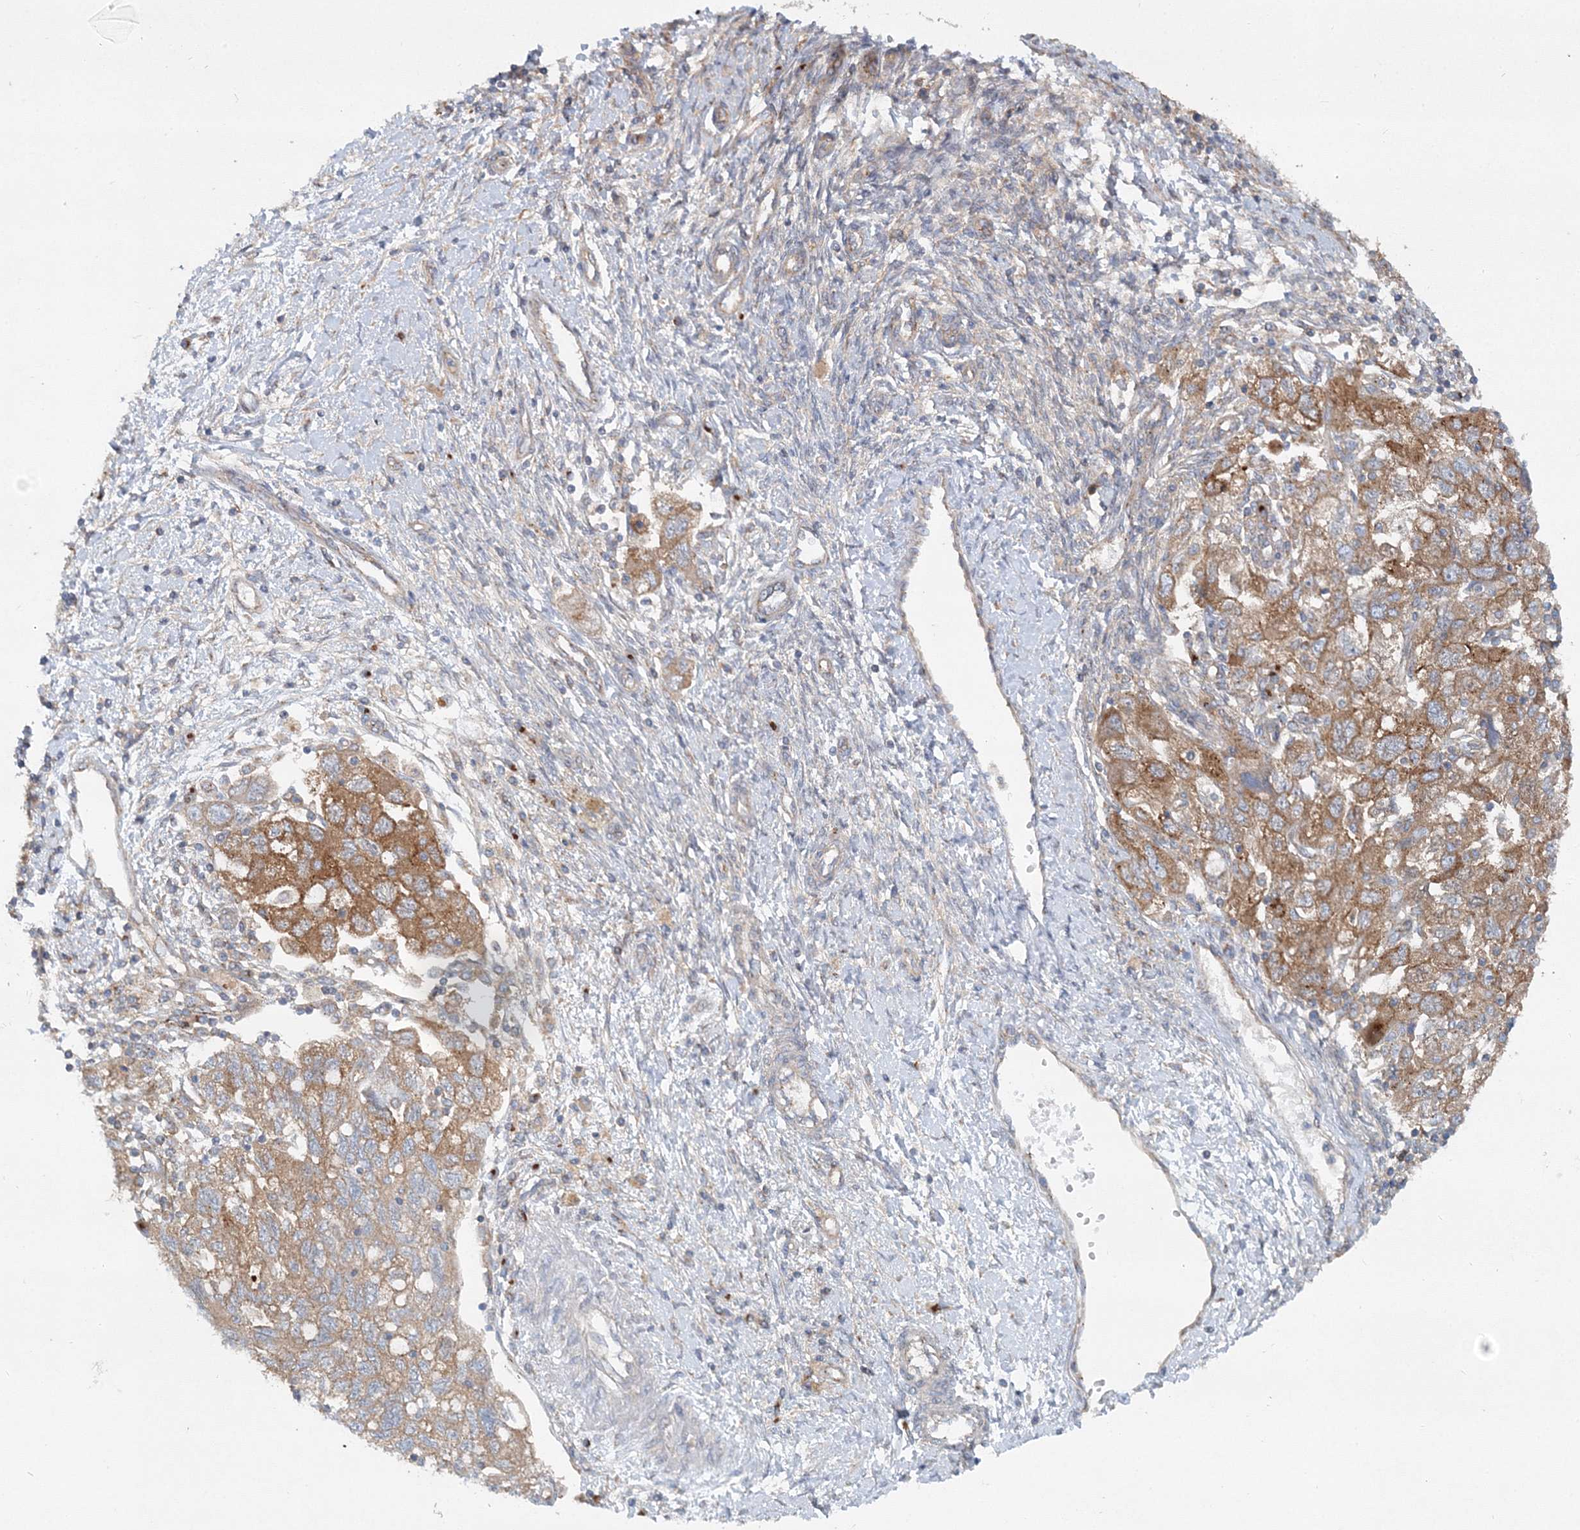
{"staining": {"intensity": "moderate", "quantity": ">75%", "location": "cytoplasmic/membranous"}, "tissue": "ovarian cancer", "cell_type": "Tumor cells", "image_type": "cancer", "snomed": [{"axis": "morphology", "description": "Carcinoma, NOS"}, {"axis": "morphology", "description": "Cystadenocarcinoma, serous, NOS"}, {"axis": "topography", "description": "Ovary"}], "caption": "The immunohistochemical stain highlights moderate cytoplasmic/membranous positivity in tumor cells of ovarian cancer (carcinoma) tissue. The staining was performed using DAB, with brown indicating positive protein expression. Nuclei are stained blue with hematoxylin.", "gene": "SEC23IP", "patient": {"sex": "female", "age": 69}}